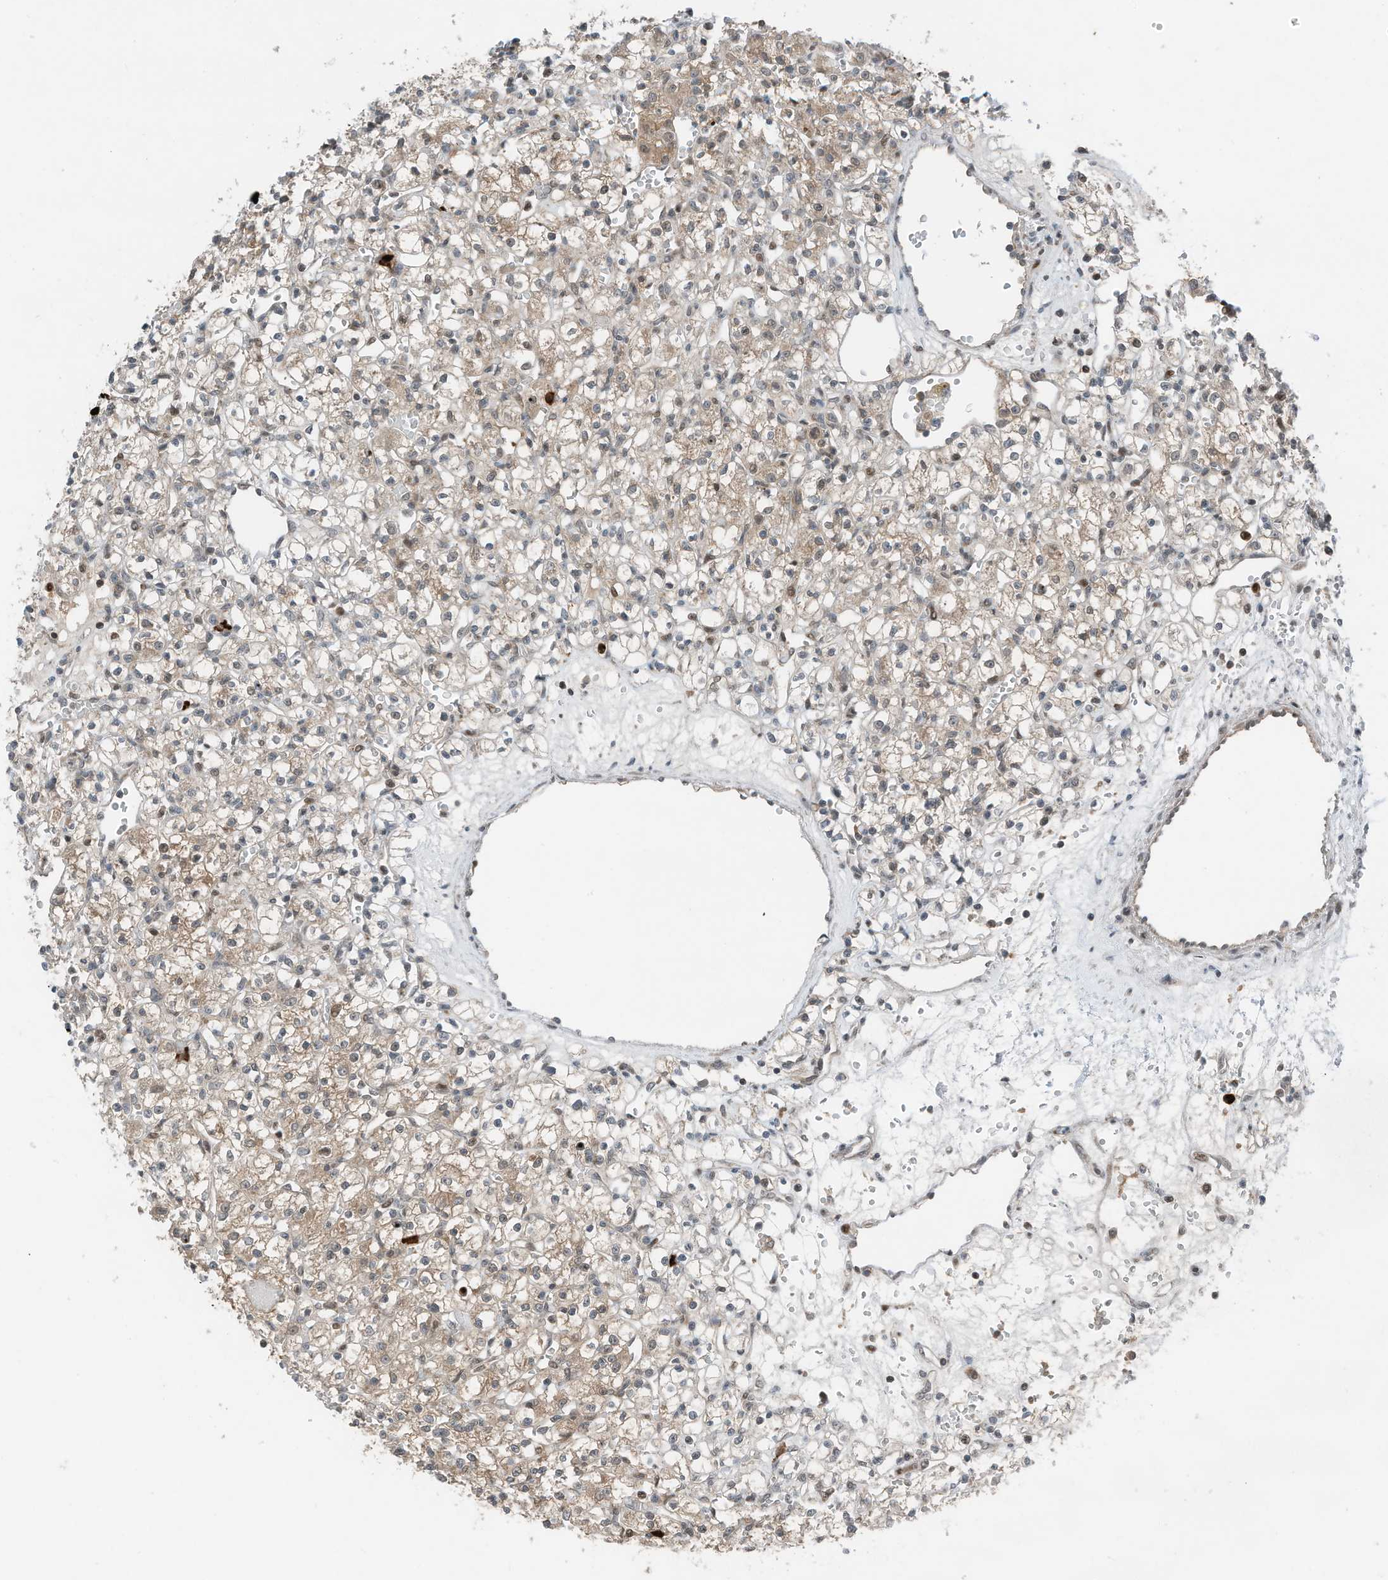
{"staining": {"intensity": "weak", "quantity": ">75%", "location": "cytoplasmic/membranous"}, "tissue": "renal cancer", "cell_type": "Tumor cells", "image_type": "cancer", "snomed": [{"axis": "morphology", "description": "Adenocarcinoma, NOS"}, {"axis": "topography", "description": "Kidney"}], "caption": "Brown immunohistochemical staining in renal cancer shows weak cytoplasmic/membranous staining in about >75% of tumor cells.", "gene": "RMND1", "patient": {"sex": "female", "age": 59}}